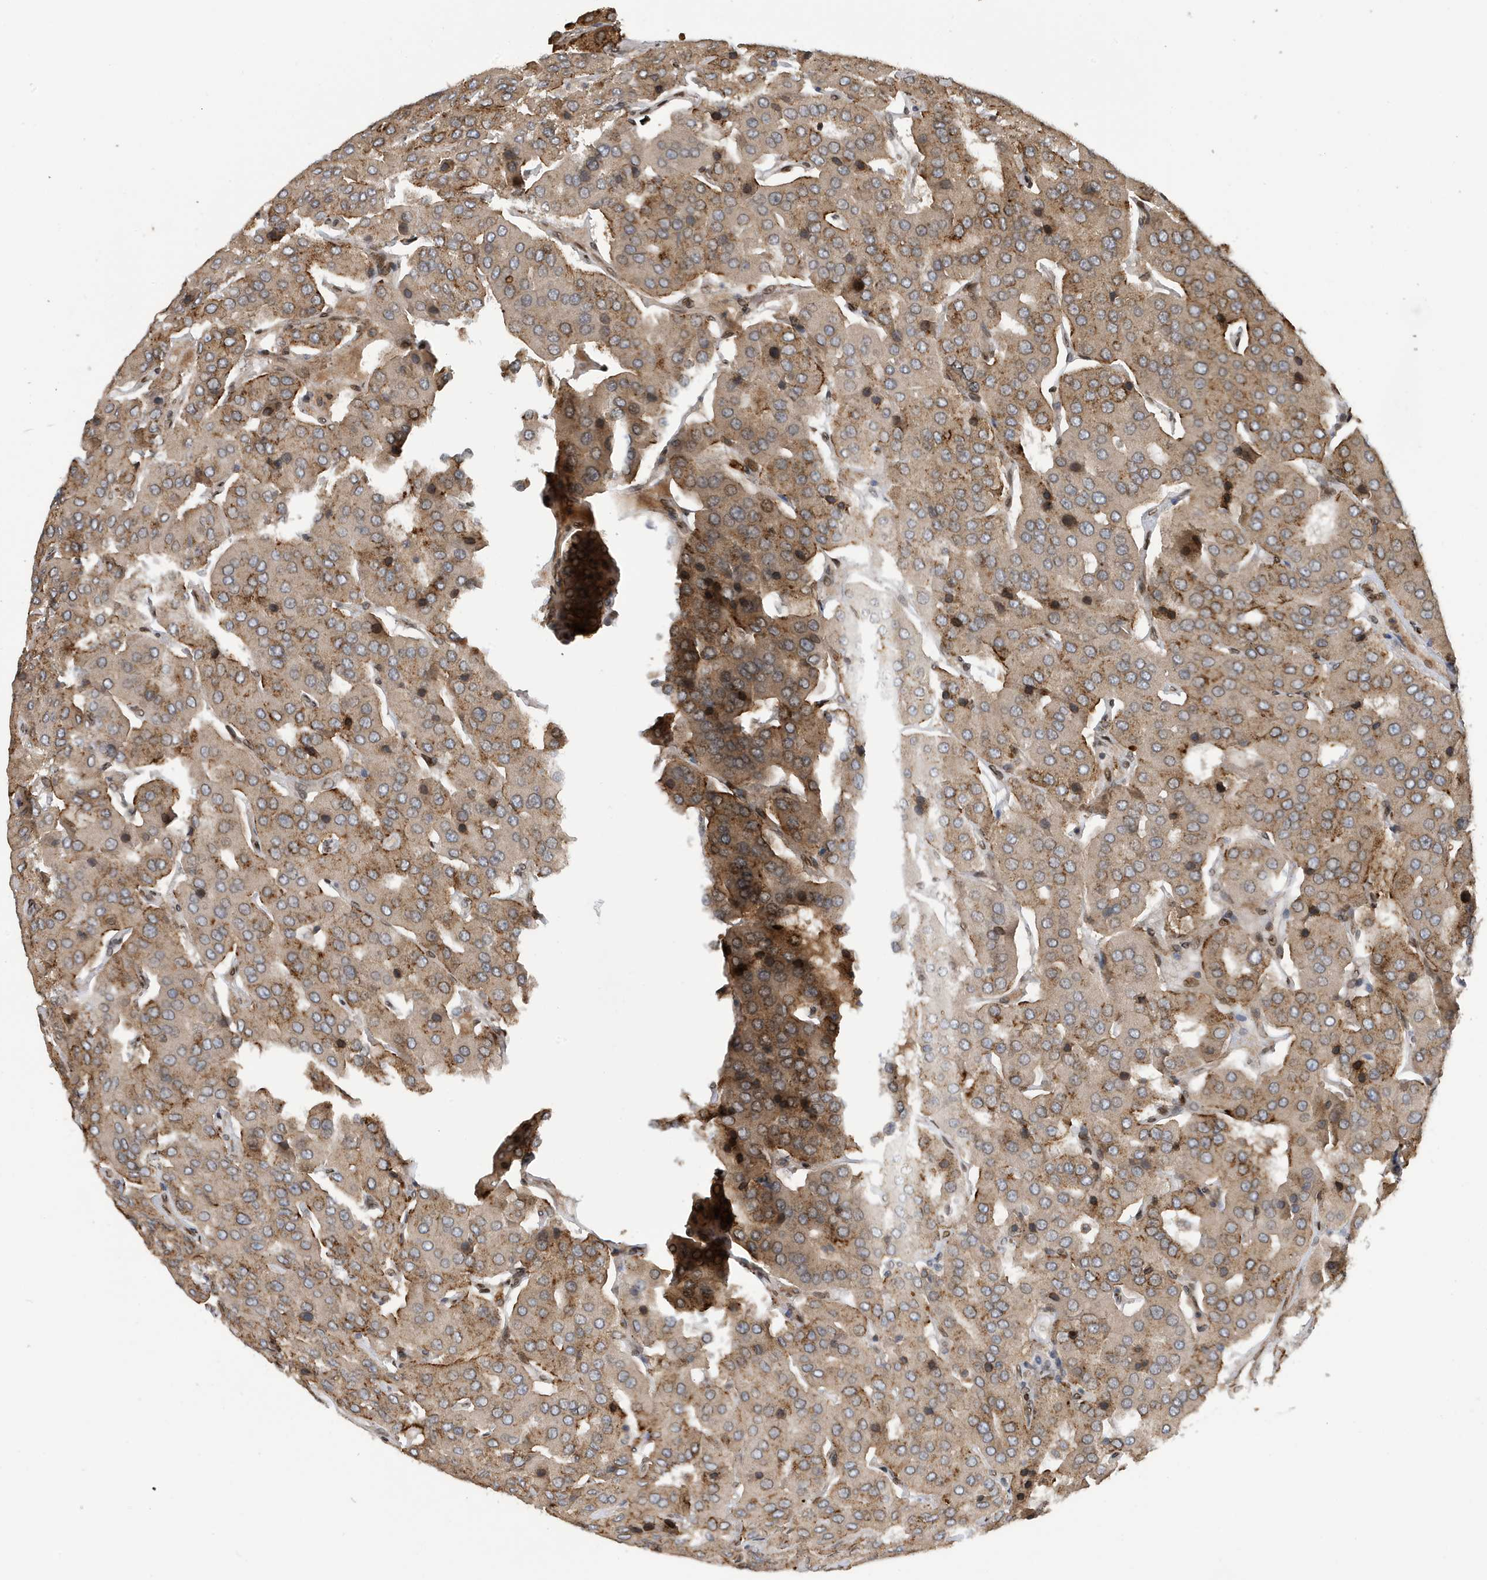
{"staining": {"intensity": "moderate", "quantity": "25%-75%", "location": "cytoplasmic/membranous"}, "tissue": "parathyroid gland", "cell_type": "Glandular cells", "image_type": "normal", "snomed": [{"axis": "morphology", "description": "Normal tissue, NOS"}, {"axis": "morphology", "description": "Adenoma, NOS"}, {"axis": "topography", "description": "Parathyroid gland"}], "caption": "Human parathyroid gland stained with a brown dye shows moderate cytoplasmic/membranous positive expression in about 25%-75% of glandular cells.", "gene": "DUSP18", "patient": {"sex": "female", "age": 86}}